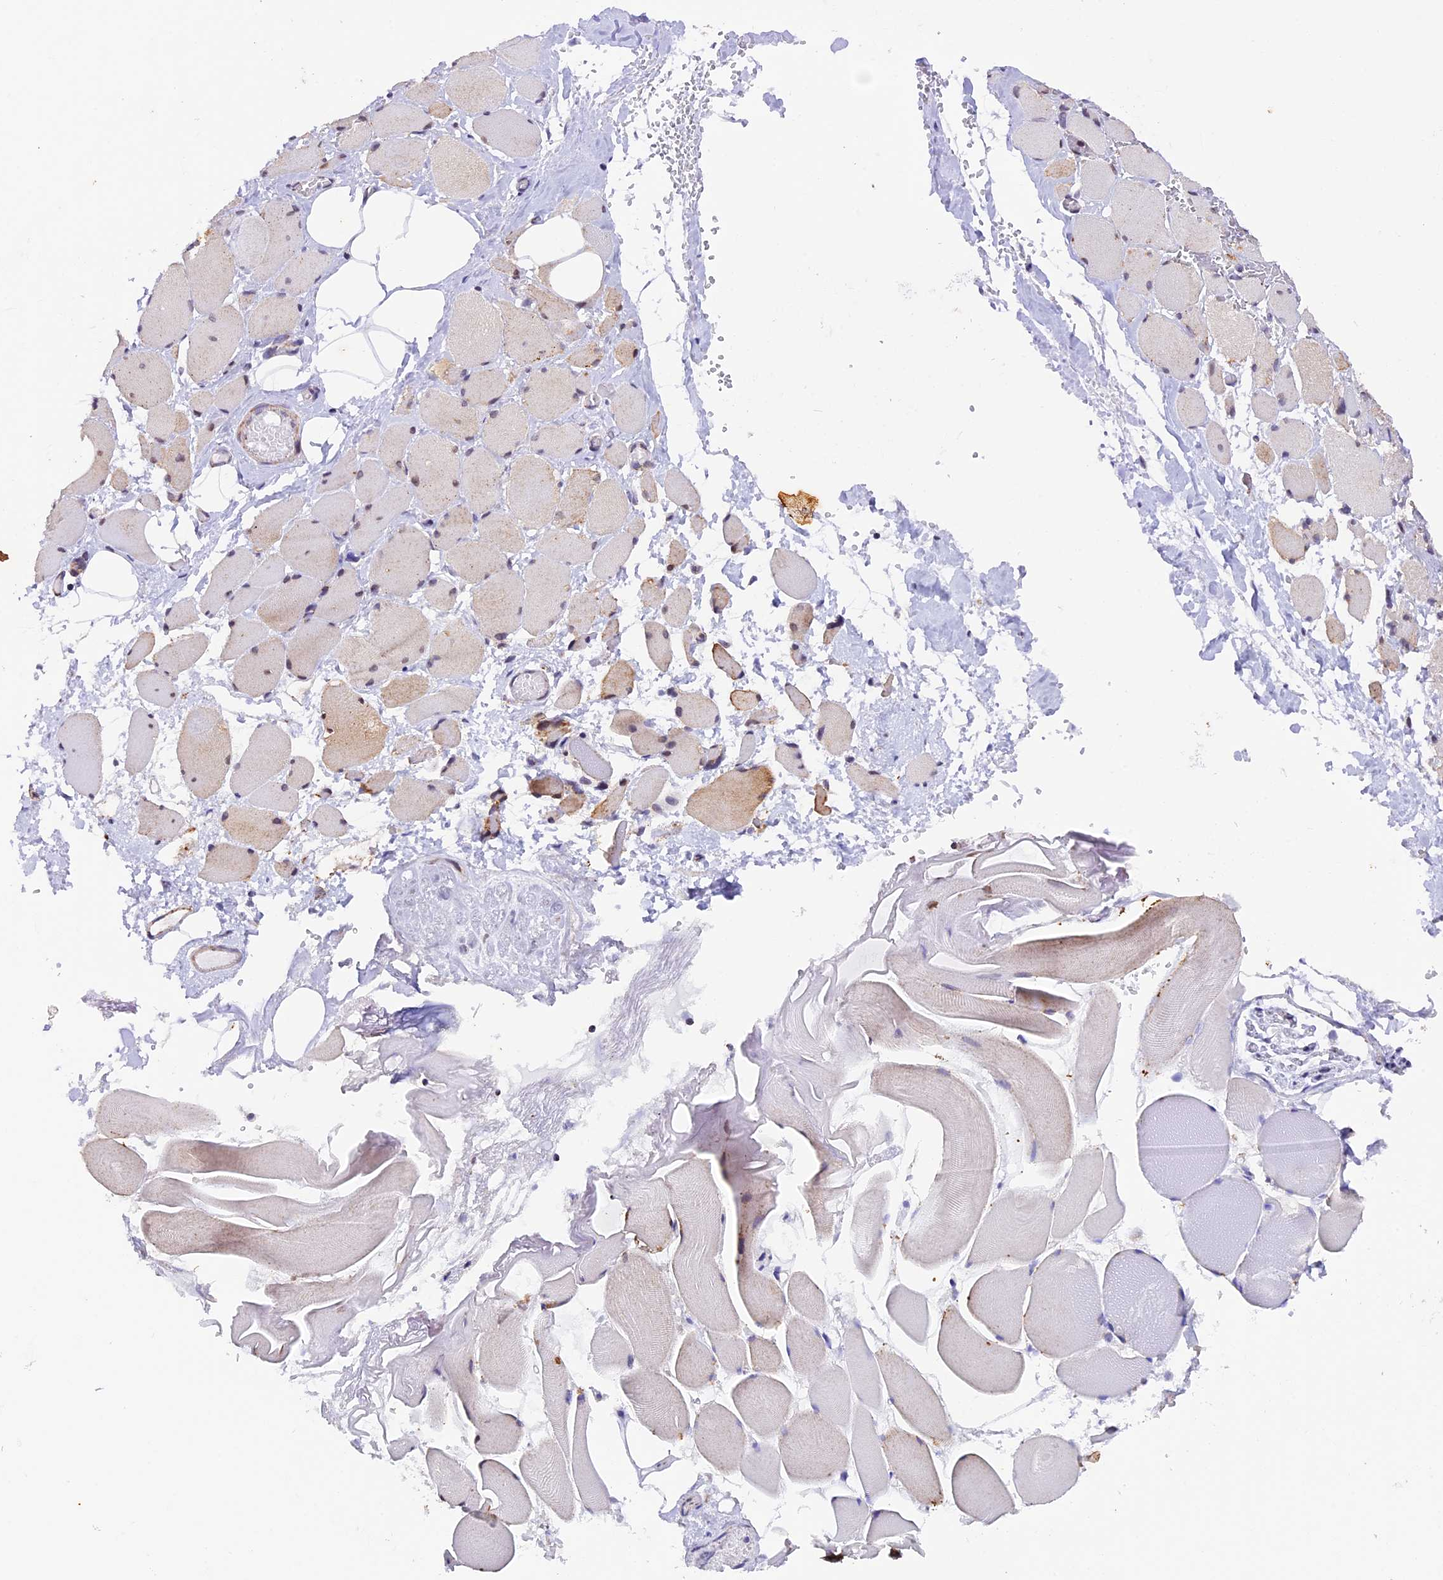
{"staining": {"intensity": "moderate", "quantity": "<25%", "location": "cytoplasmic/membranous"}, "tissue": "skeletal muscle", "cell_type": "Myocytes", "image_type": "normal", "snomed": [{"axis": "morphology", "description": "Normal tissue, NOS"}, {"axis": "morphology", "description": "Basal cell carcinoma"}, {"axis": "topography", "description": "Skeletal muscle"}], "caption": "Immunohistochemical staining of unremarkable human skeletal muscle shows <25% levels of moderate cytoplasmic/membranous protein staining in approximately <25% of myocytes.", "gene": "TFAM", "patient": {"sex": "female", "age": 64}}